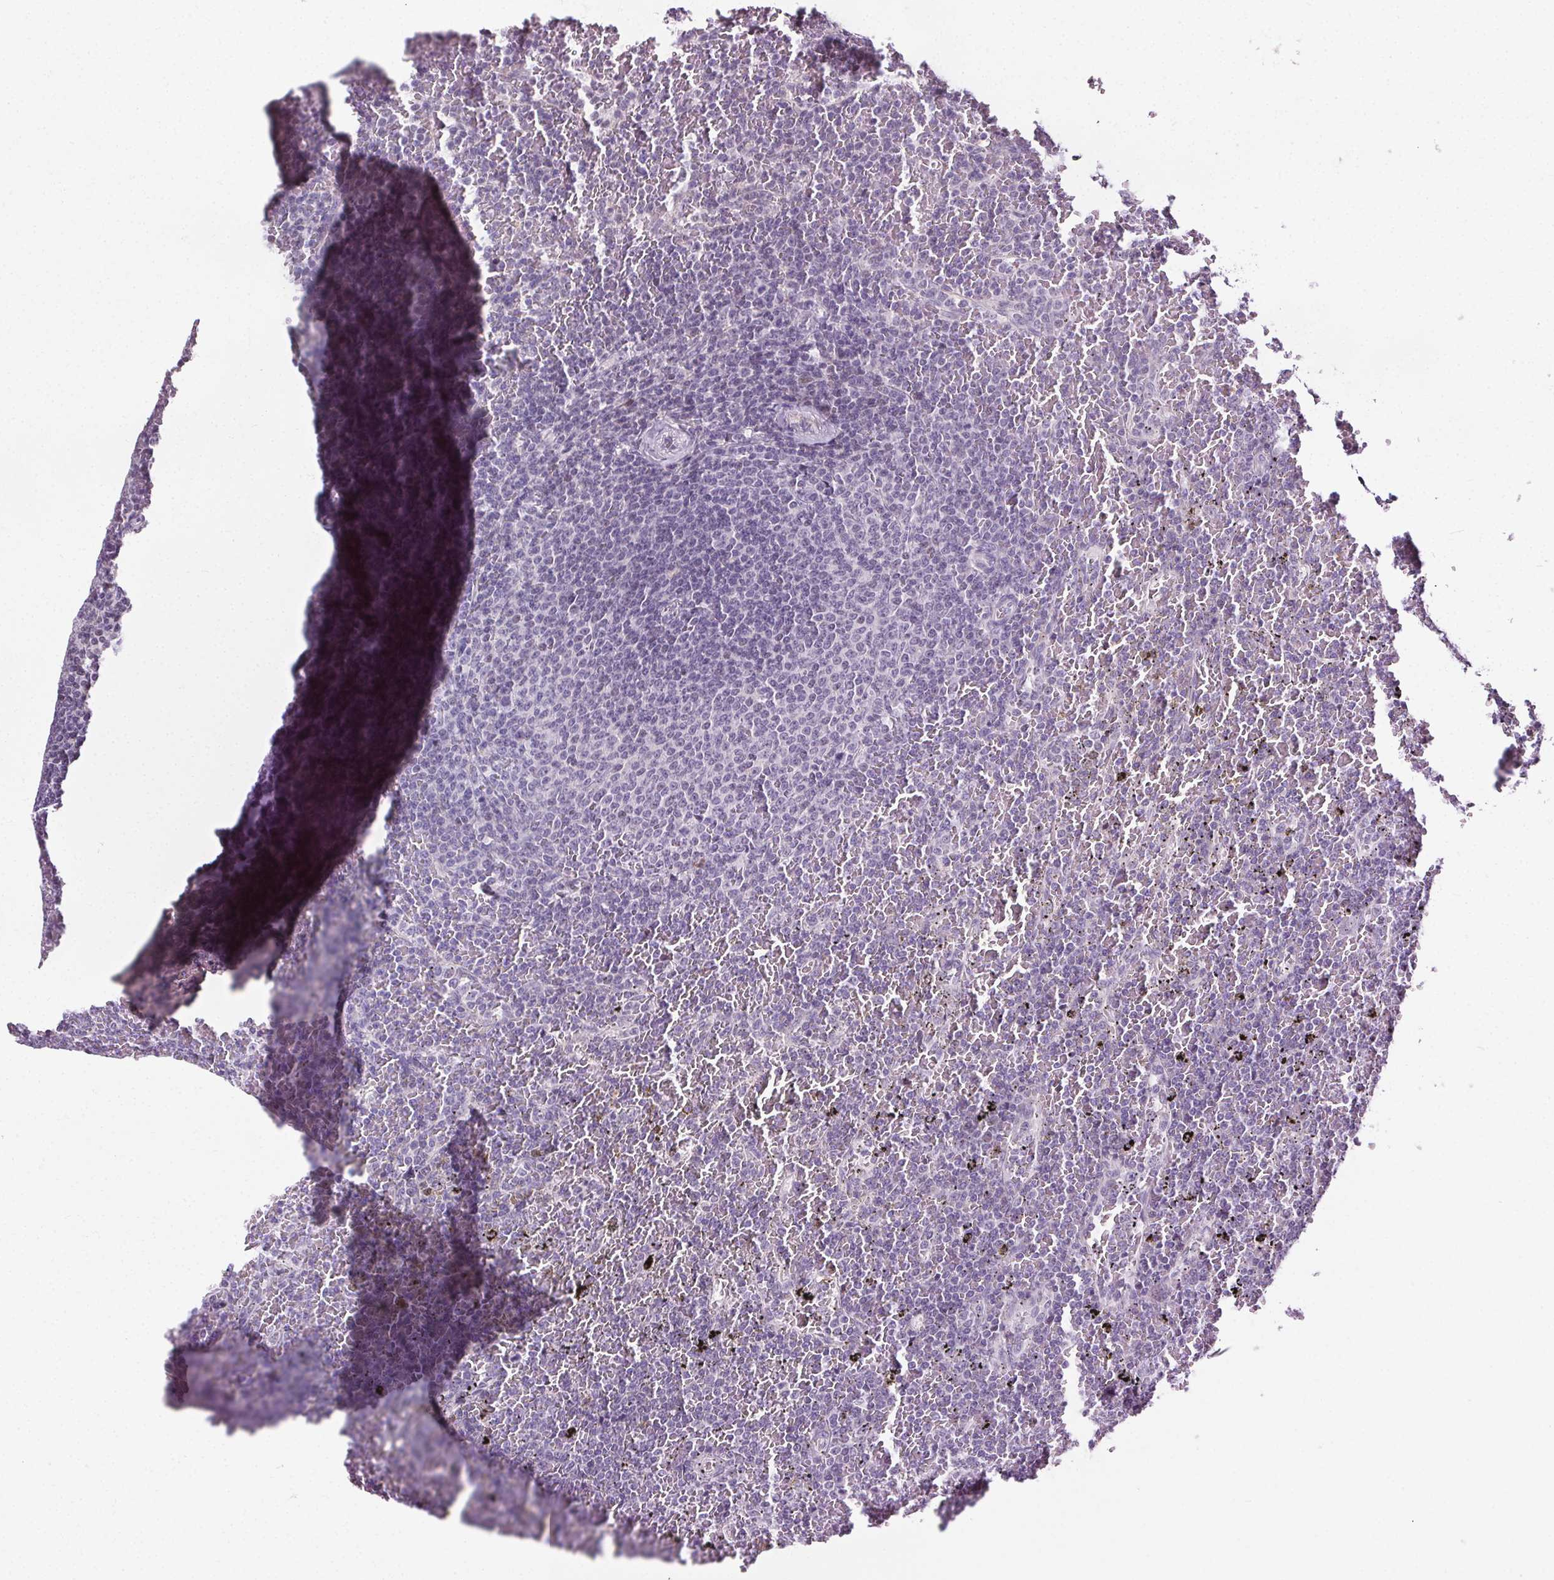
{"staining": {"intensity": "negative", "quantity": "none", "location": "none"}, "tissue": "lymphoma", "cell_type": "Tumor cells", "image_type": "cancer", "snomed": [{"axis": "morphology", "description": "Malignant lymphoma, non-Hodgkin's type, Low grade"}, {"axis": "topography", "description": "Spleen"}], "caption": "Immunohistochemistry (IHC) micrograph of human low-grade malignant lymphoma, non-Hodgkin's type stained for a protein (brown), which demonstrates no expression in tumor cells. Brightfield microscopy of immunohistochemistry stained with DAB (brown) and hematoxylin (blue), captured at high magnification.", "gene": "CEBPA", "patient": {"sex": "female", "age": 77}}